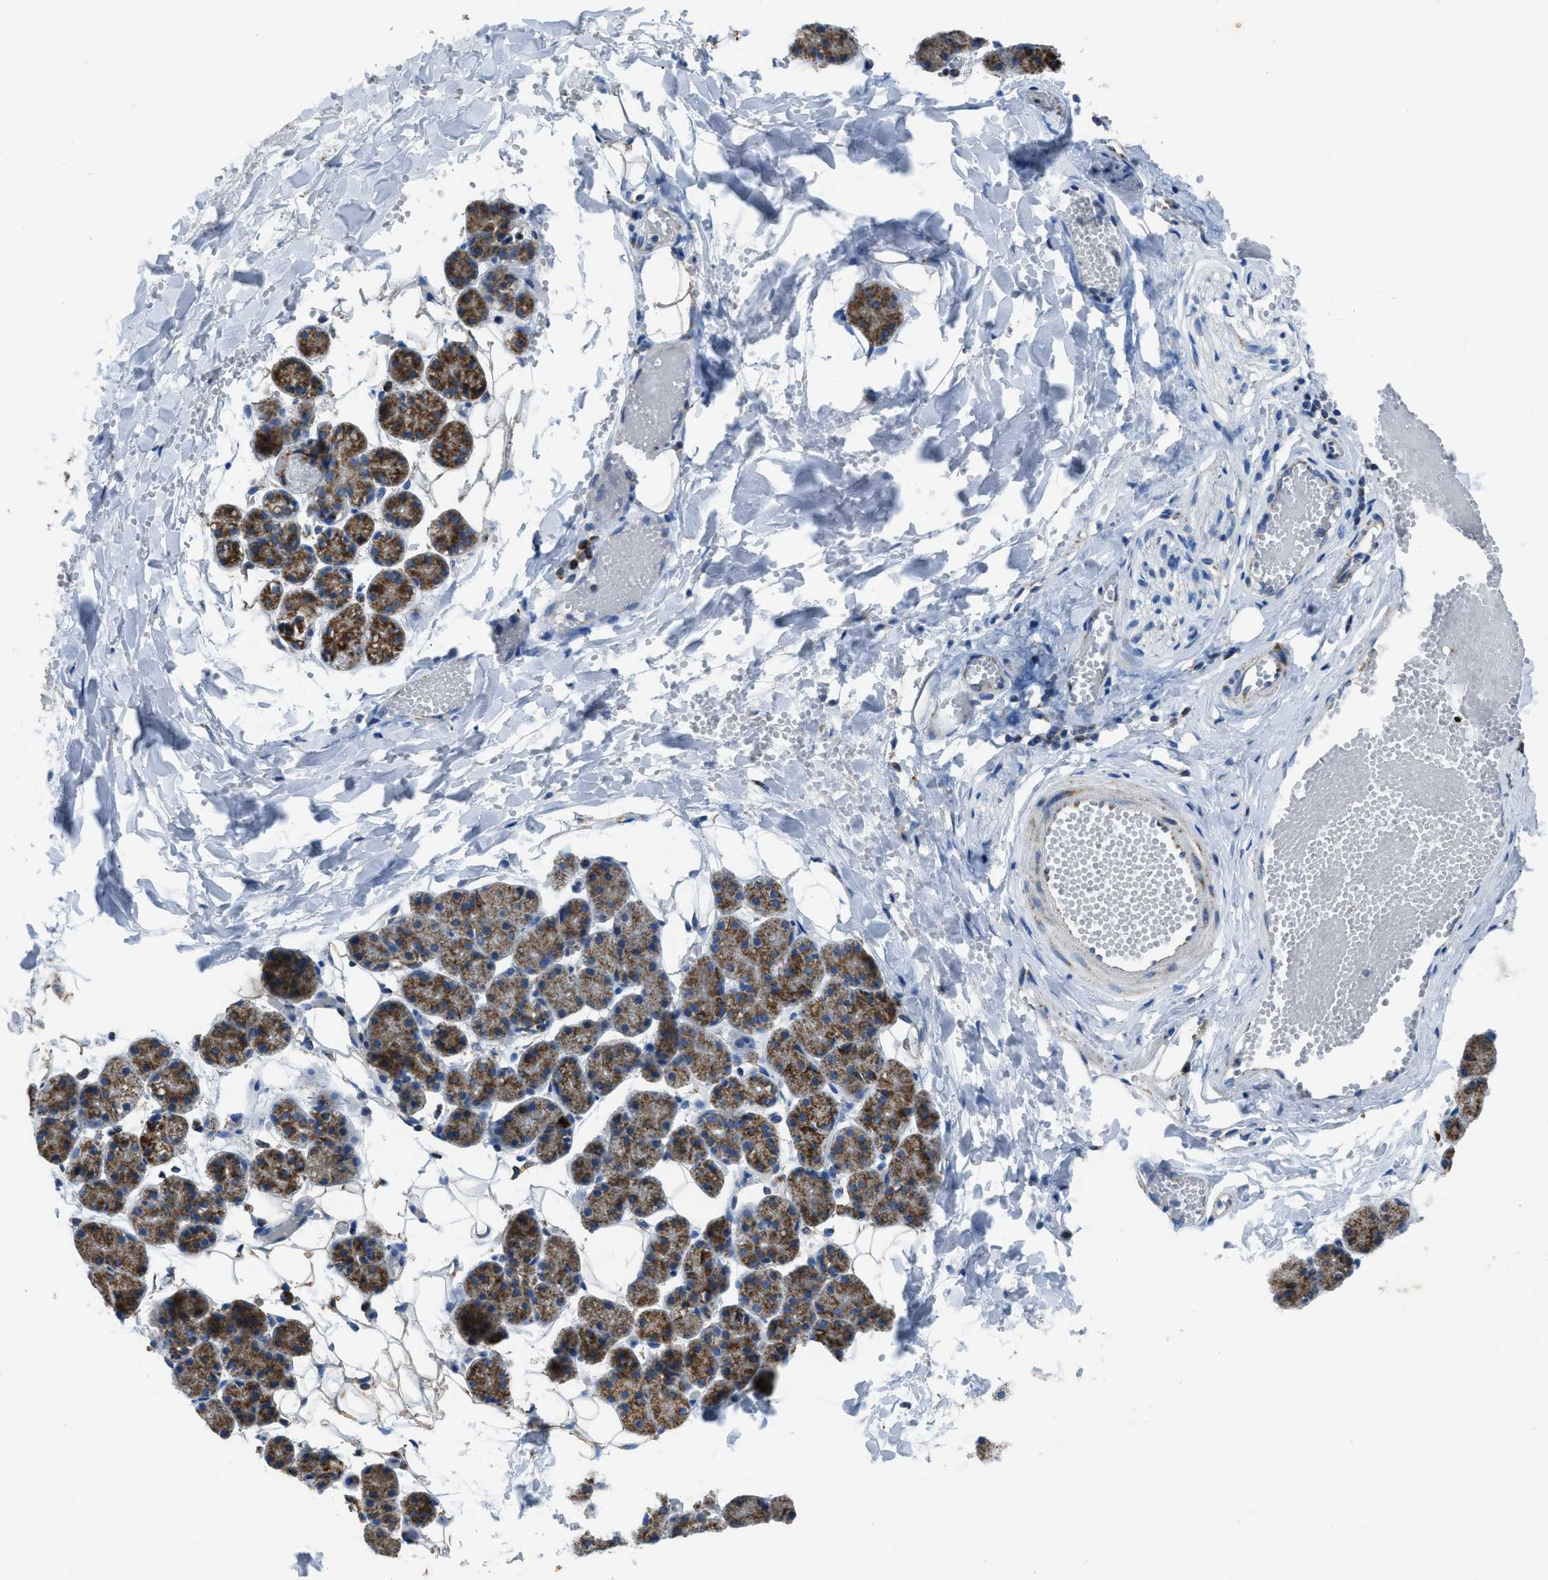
{"staining": {"intensity": "moderate", "quantity": ">75%", "location": "cytoplasmic/membranous"}, "tissue": "salivary gland", "cell_type": "Glandular cells", "image_type": "normal", "snomed": [{"axis": "morphology", "description": "Normal tissue, NOS"}, {"axis": "topography", "description": "Salivary gland"}], "caption": "Immunohistochemistry (DAB (3,3'-diaminobenzidine)) staining of unremarkable human salivary gland reveals moderate cytoplasmic/membranous protein staining in approximately >75% of glandular cells. (IHC, brightfield microscopy, high magnification).", "gene": "ETFB", "patient": {"sex": "female", "age": 33}}